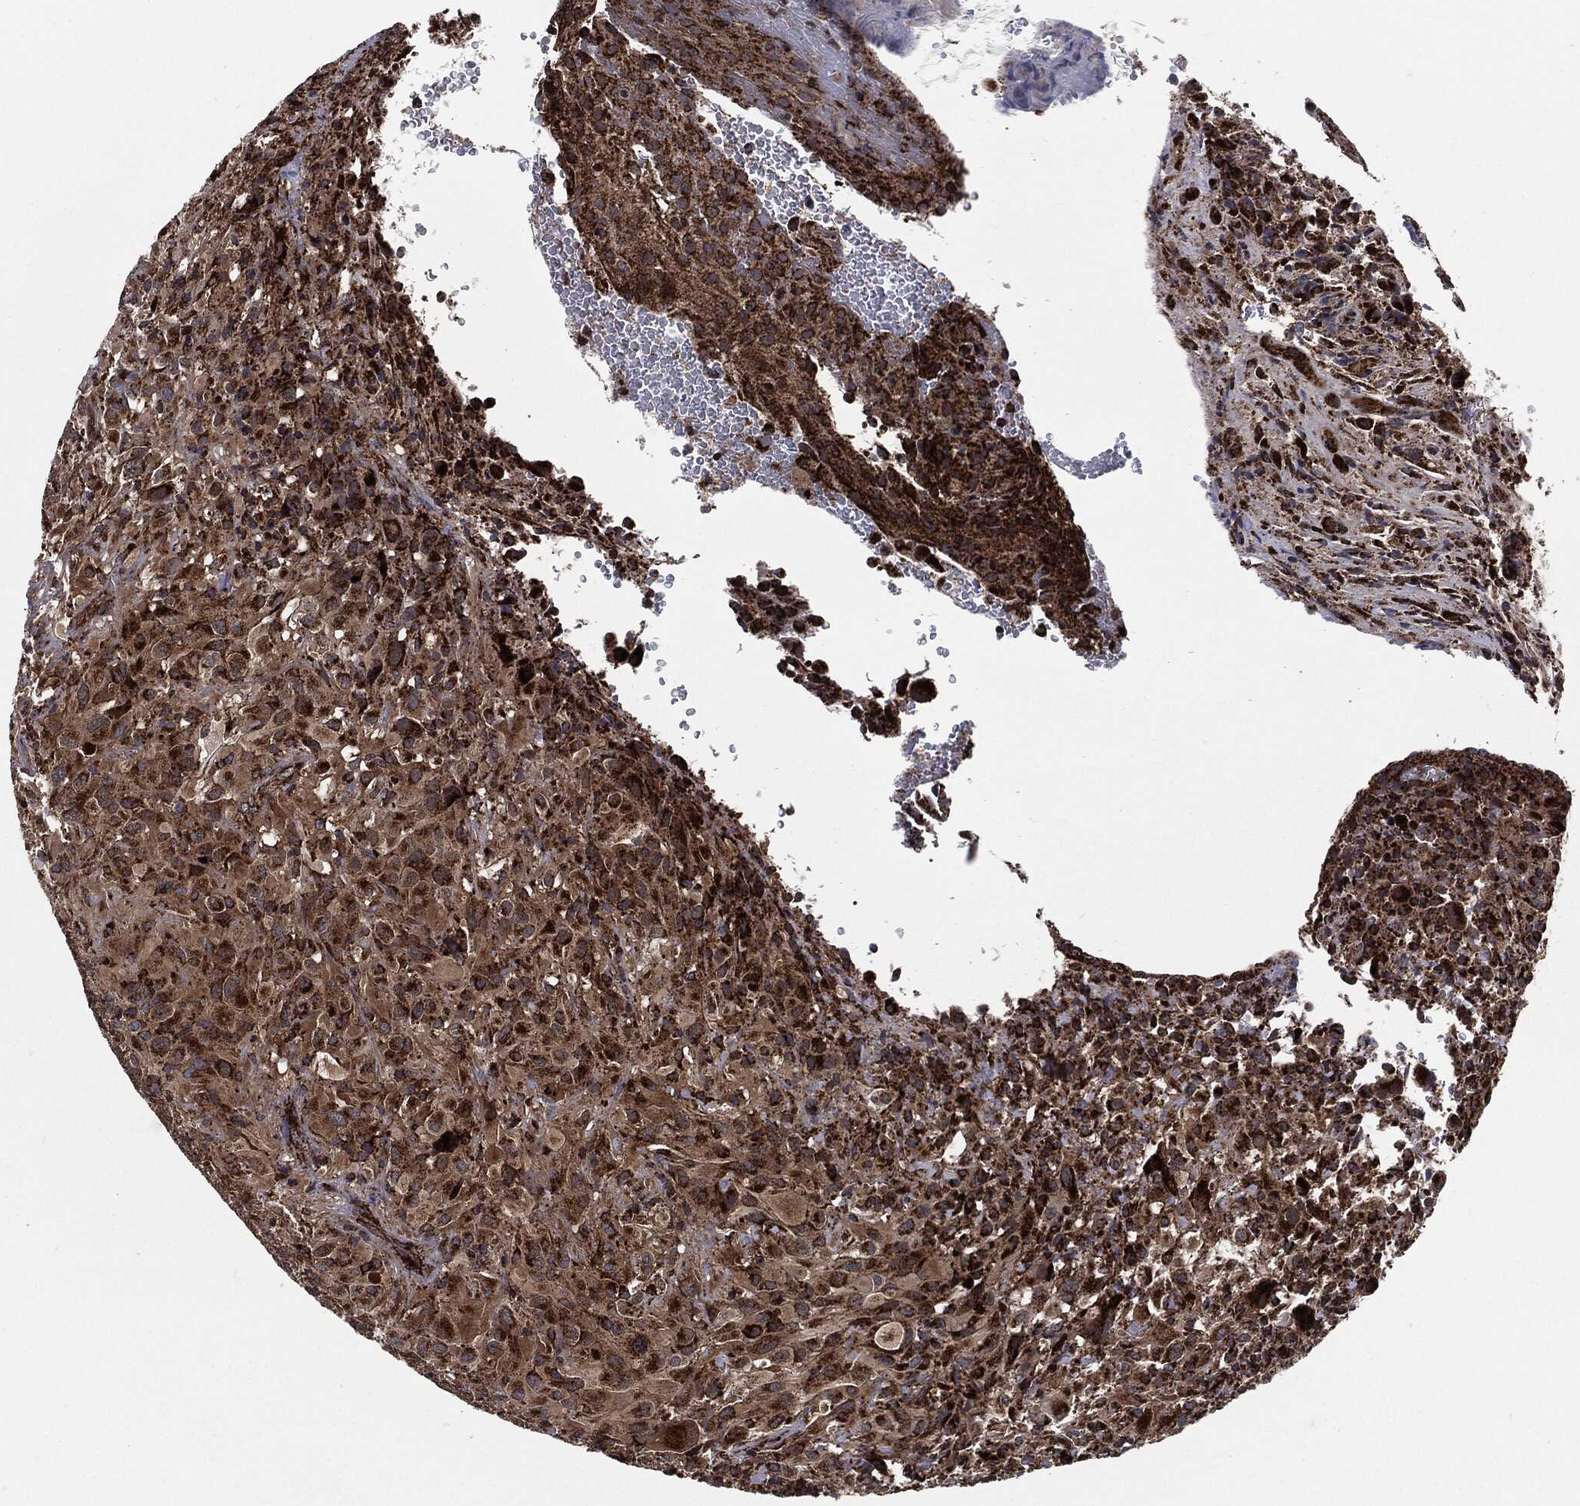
{"staining": {"intensity": "strong", "quantity": "25%-75%", "location": "cytoplasmic/membranous"}, "tissue": "glioma", "cell_type": "Tumor cells", "image_type": "cancer", "snomed": [{"axis": "morphology", "description": "Glioma, malignant, High grade"}, {"axis": "topography", "description": "Cerebral cortex"}], "caption": "Malignant glioma (high-grade) stained with DAB (3,3'-diaminobenzidine) immunohistochemistry (IHC) shows high levels of strong cytoplasmic/membranous staining in about 25%-75% of tumor cells.", "gene": "FH", "patient": {"sex": "male", "age": 35}}